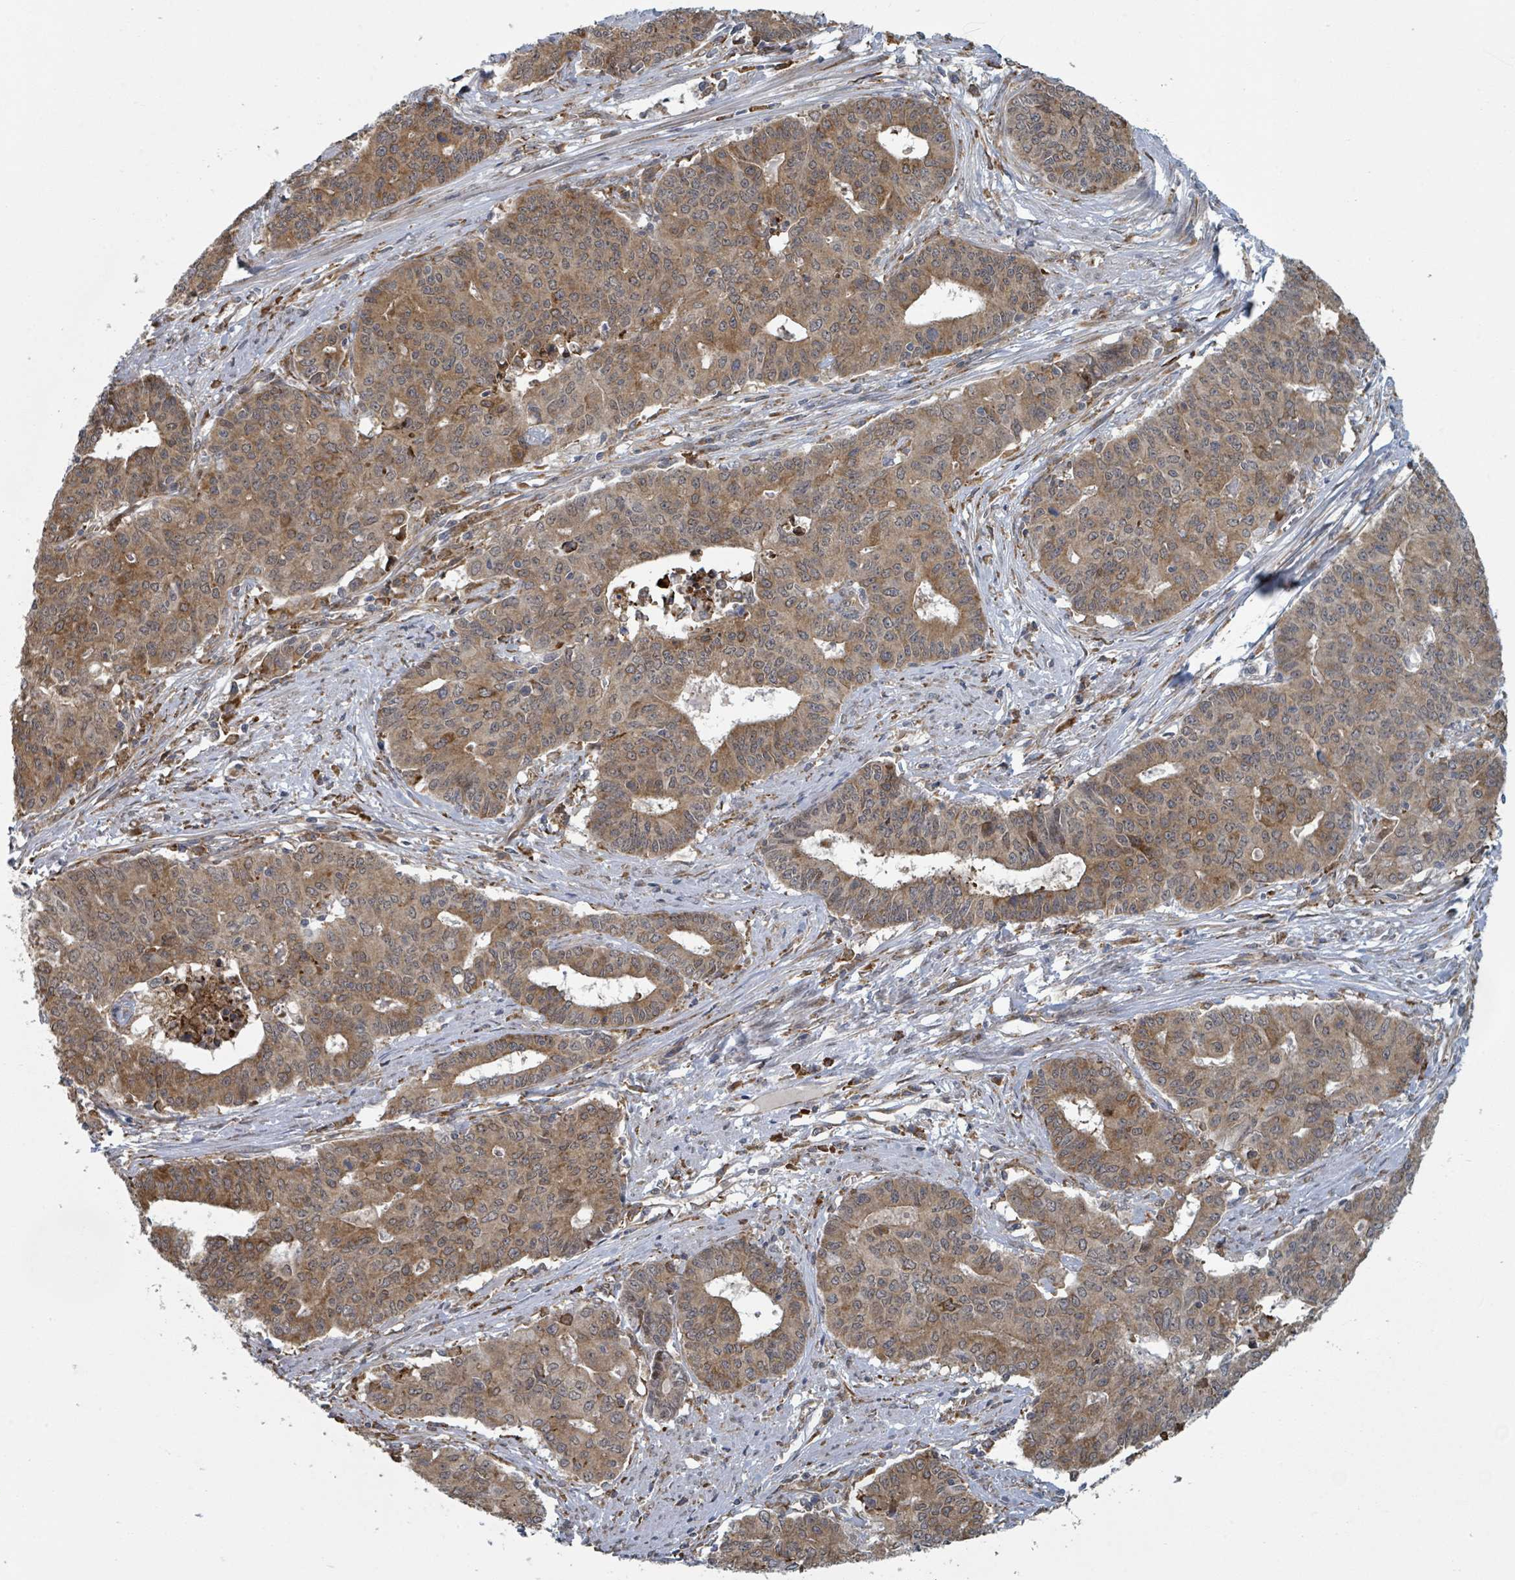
{"staining": {"intensity": "moderate", "quantity": ">75%", "location": "cytoplasmic/membranous"}, "tissue": "endometrial cancer", "cell_type": "Tumor cells", "image_type": "cancer", "snomed": [{"axis": "morphology", "description": "Adenocarcinoma, NOS"}, {"axis": "topography", "description": "Endometrium"}], "caption": "Brown immunohistochemical staining in human endometrial cancer reveals moderate cytoplasmic/membranous expression in approximately >75% of tumor cells. (DAB (3,3'-diaminobenzidine) = brown stain, brightfield microscopy at high magnification).", "gene": "SHROOM2", "patient": {"sex": "female", "age": 59}}